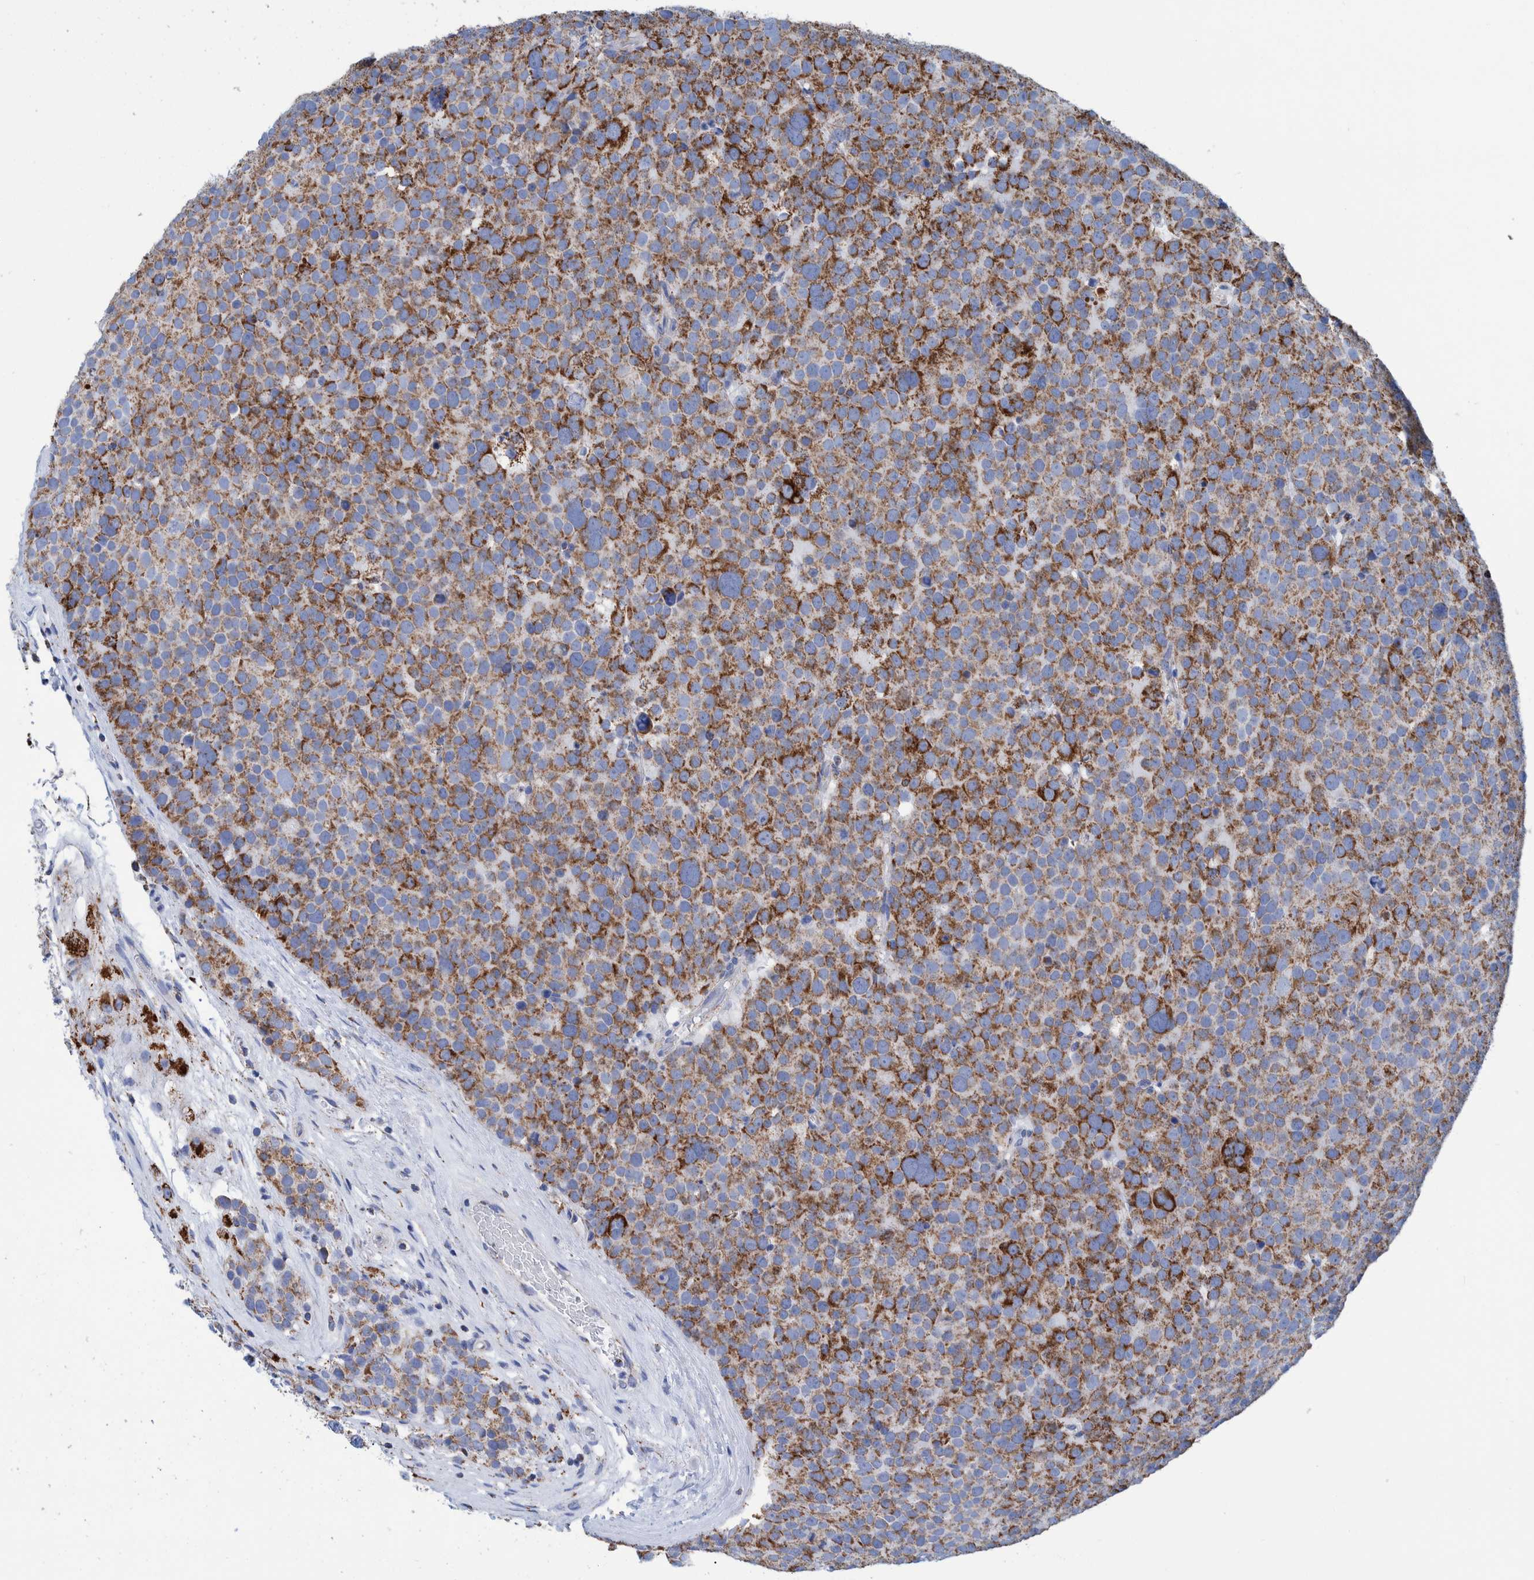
{"staining": {"intensity": "moderate", "quantity": ">75%", "location": "cytoplasmic/membranous"}, "tissue": "testis cancer", "cell_type": "Tumor cells", "image_type": "cancer", "snomed": [{"axis": "morphology", "description": "Seminoma, NOS"}, {"axis": "topography", "description": "Testis"}], "caption": "DAB (3,3'-diaminobenzidine) immunohistochemical staining of human testis cancer (seminoma) shows moderate cytoplasmic/membranous protein expression in about >75% of tumor cells.", "gene": "DECR1", "patient": {"sex": "male", "age": 71}}